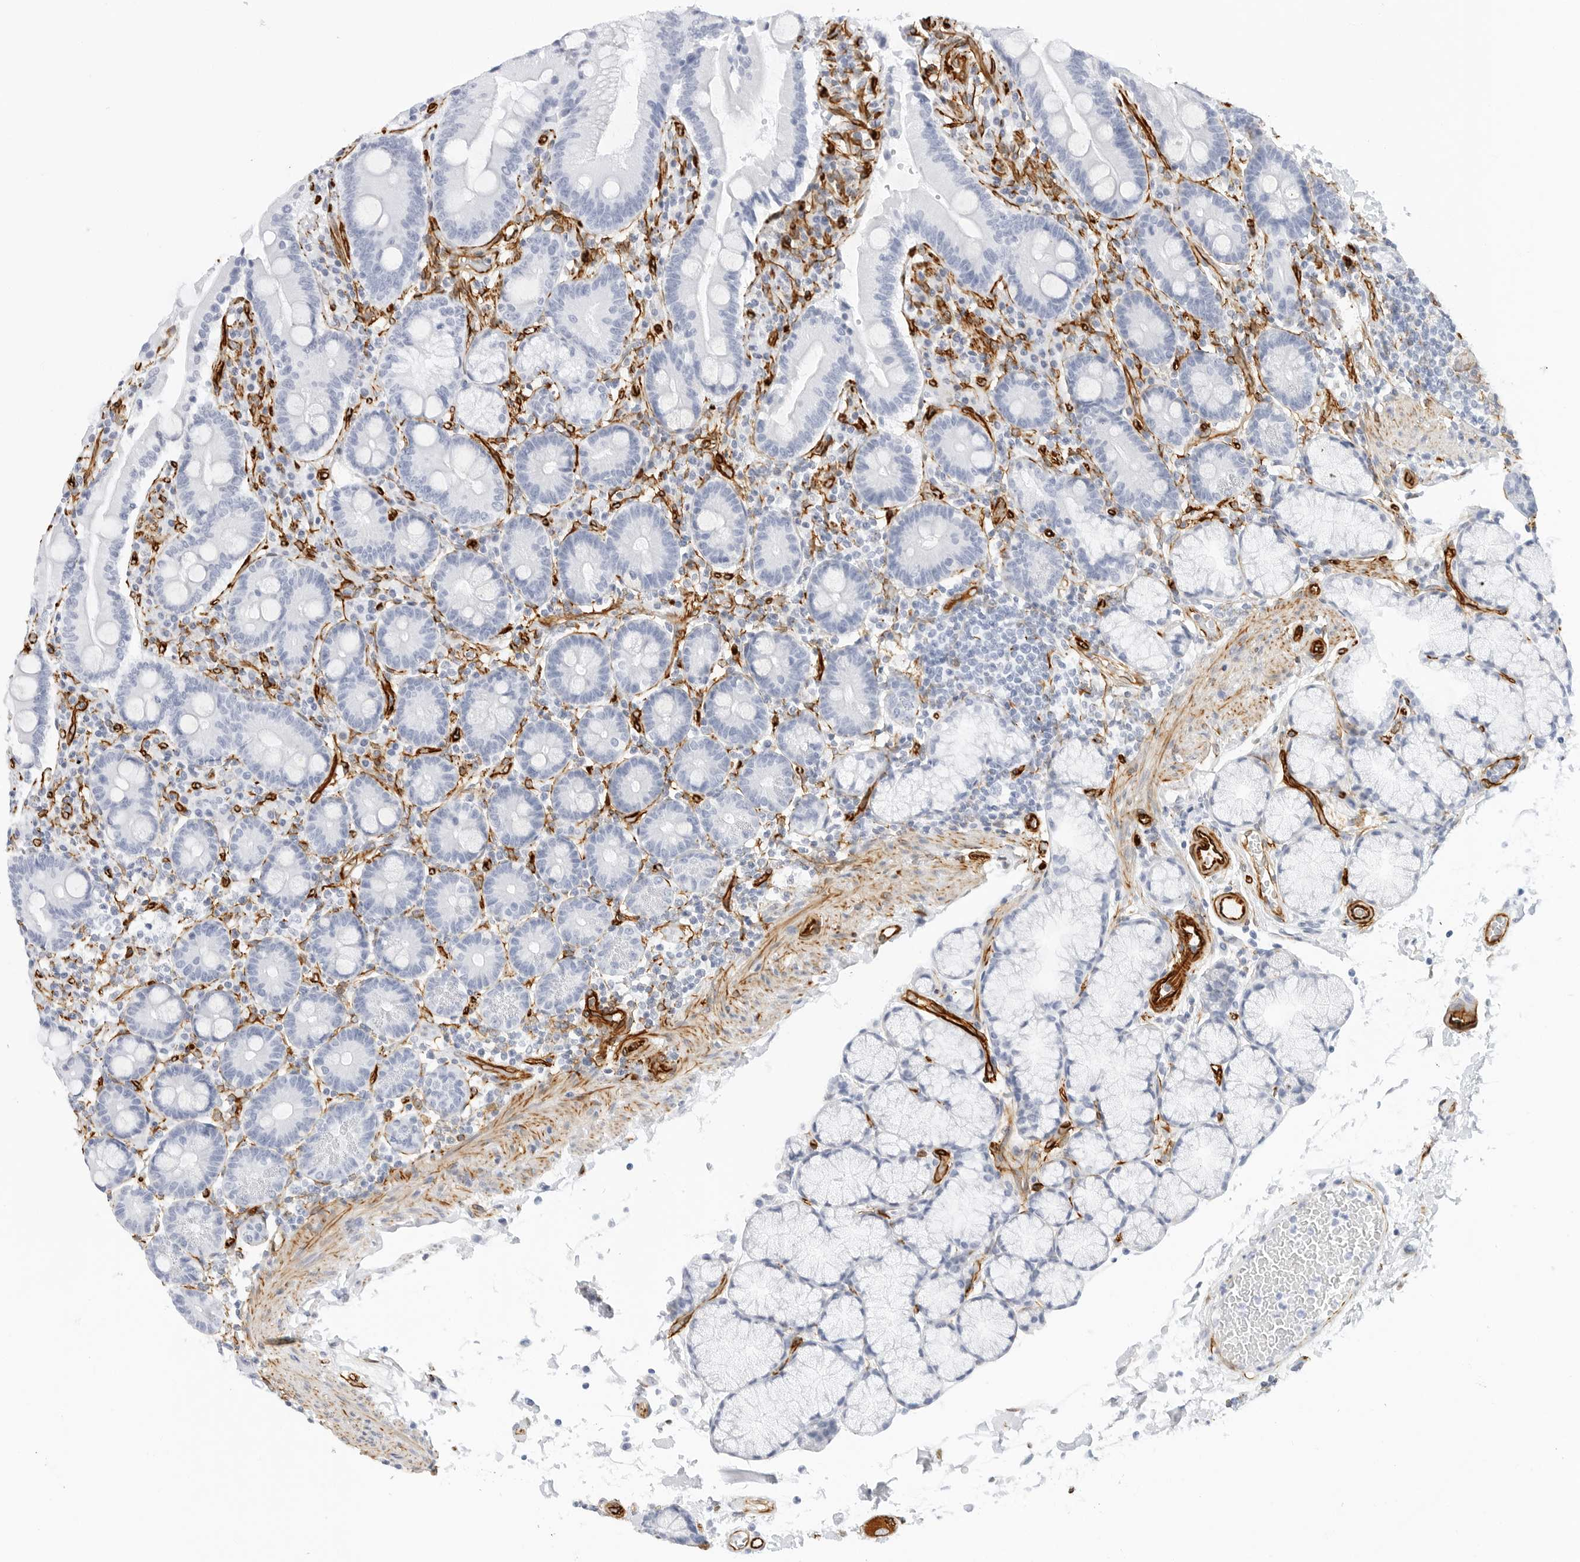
{"staining": {"intensity": "negative", "quantity": "none", "location": "none"}, "tissue": "duodenum", "cell_type": "Glandular cells", "image_type": "normal", "snomed": [{"axis": "morphology", "description": "Normal tissue, NOS"}, {"axis": "topography", "description": "Small intestine, NOS"}], "caption": "There is no significant staining in glandular cells of duodenum. (DAB immunohistochemistry (IHC), high magnification).", "gene": "NES", "patient": {"sex": "female", "age": 71}}